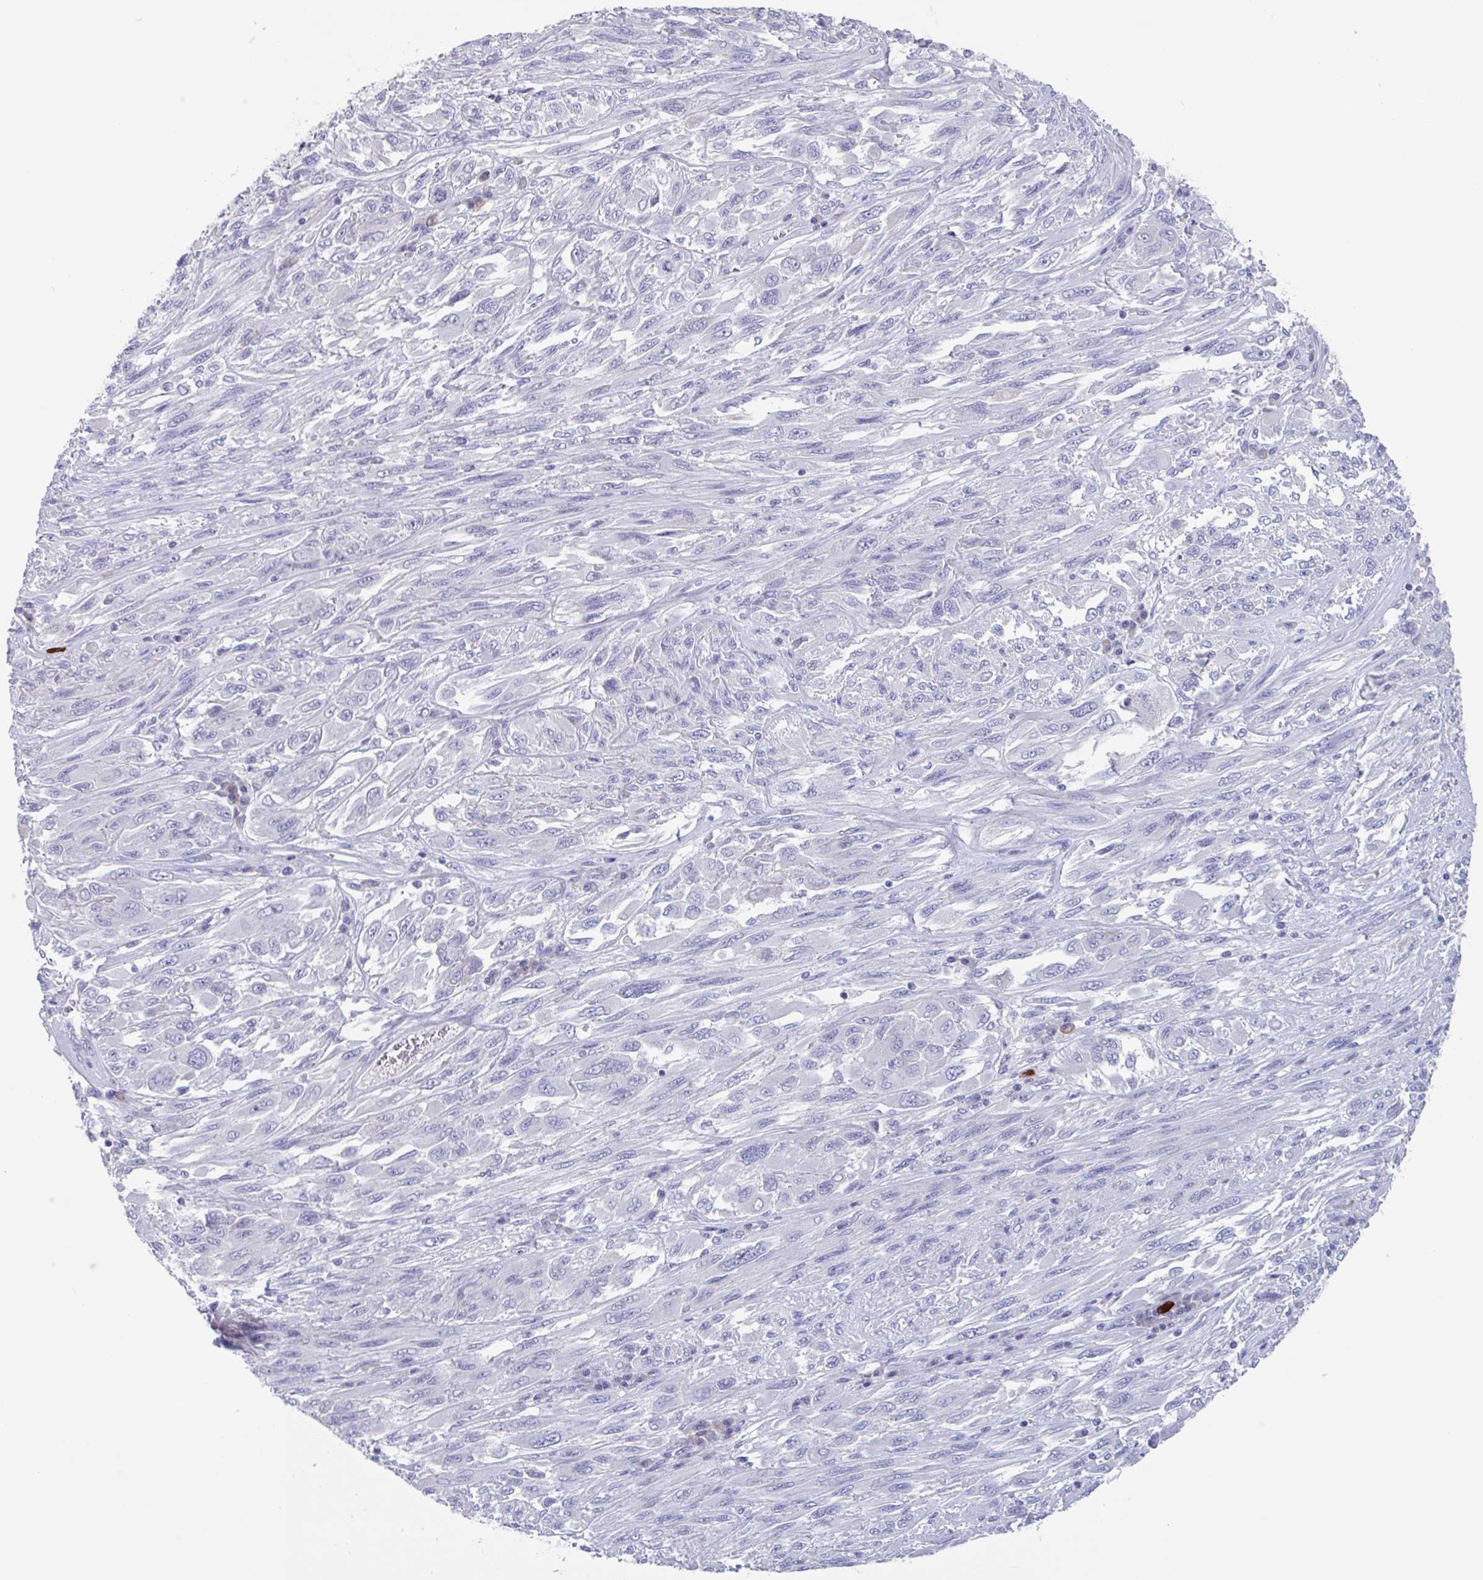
{"staining": {"intensity": "negative", "quantity": "none", "location": "none"}, "tissue": "melanoma", "cell_type": "Tumor cells", "image_type": "cancer", "snomed": [{"axis": "morphology", "description": "Malignant melanoma, NOS"}, {"axis": "topography", "description": "Skin"}], "caption": "A photomicrograph of malignant melanoma stained for a protein reveals no brown staining in tumor cells. (DAB (3,3'-diaminobenzidine) immunohistochemistry visualized using brightfield microscopy, high magnification).", "gene": "NOXRED1", "patient": {"sex": "female", "age": 91}}